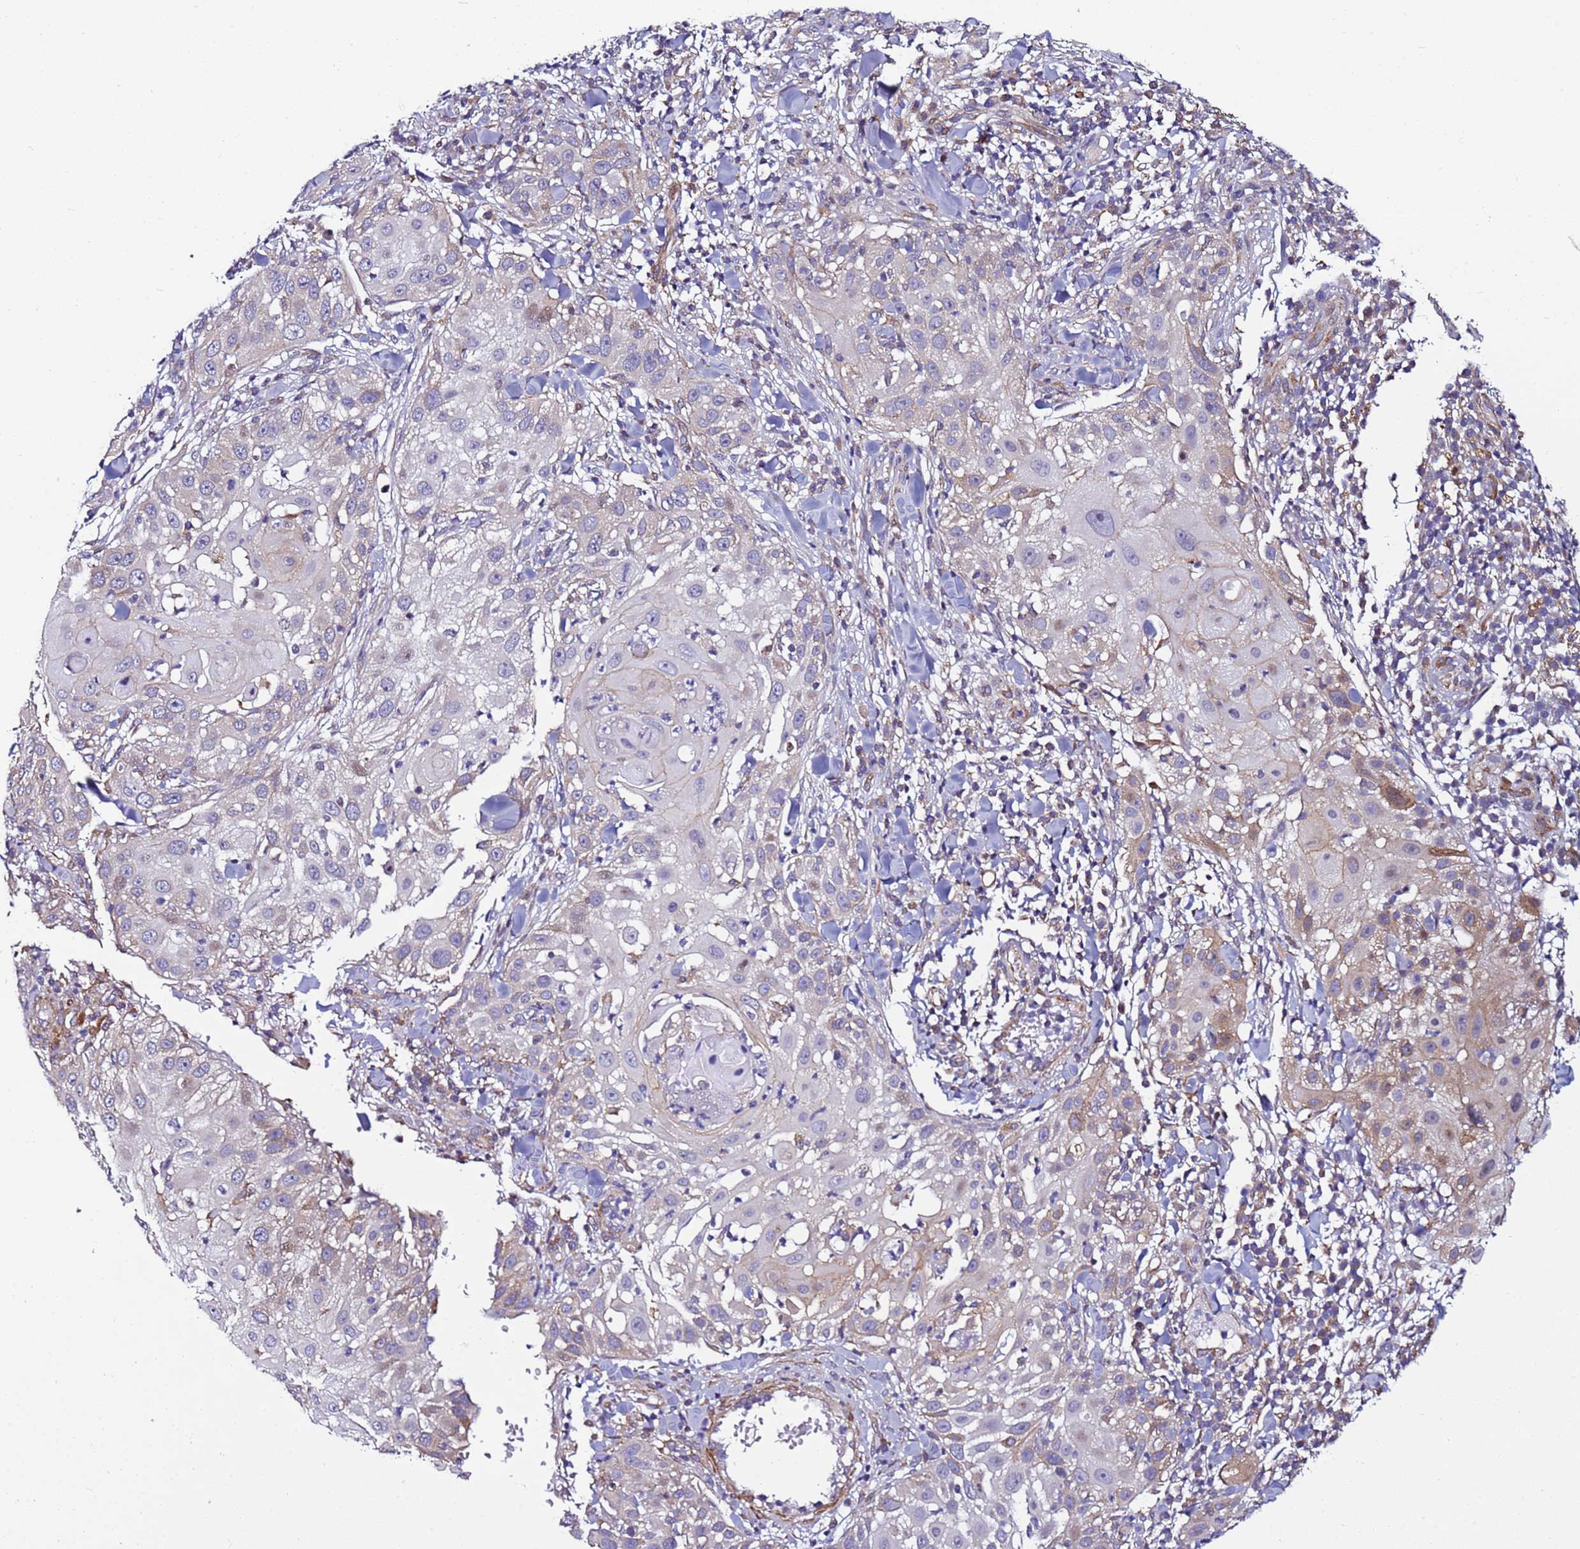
{"staining": {"intensity": "weak", "quantity": "<25%", "location": "cytoplasmic/membranous"}, "tissue": "skin cancer", "cell_type": "Tumor cells", "image_type": "cancer", "snomed": [{"axis": "morphology", "description": "Squamous cell carcinoma, NOS"}, {"axis": "topography", "description": "Skin"}], "caption": "This is an immunohistochemistry histopathology image of skin cancer (squamous cell carcinoma). There is no positivity in tumor cells.", "gene": "MCRIP1", "patient": {"sex": "female", "age": 44}}